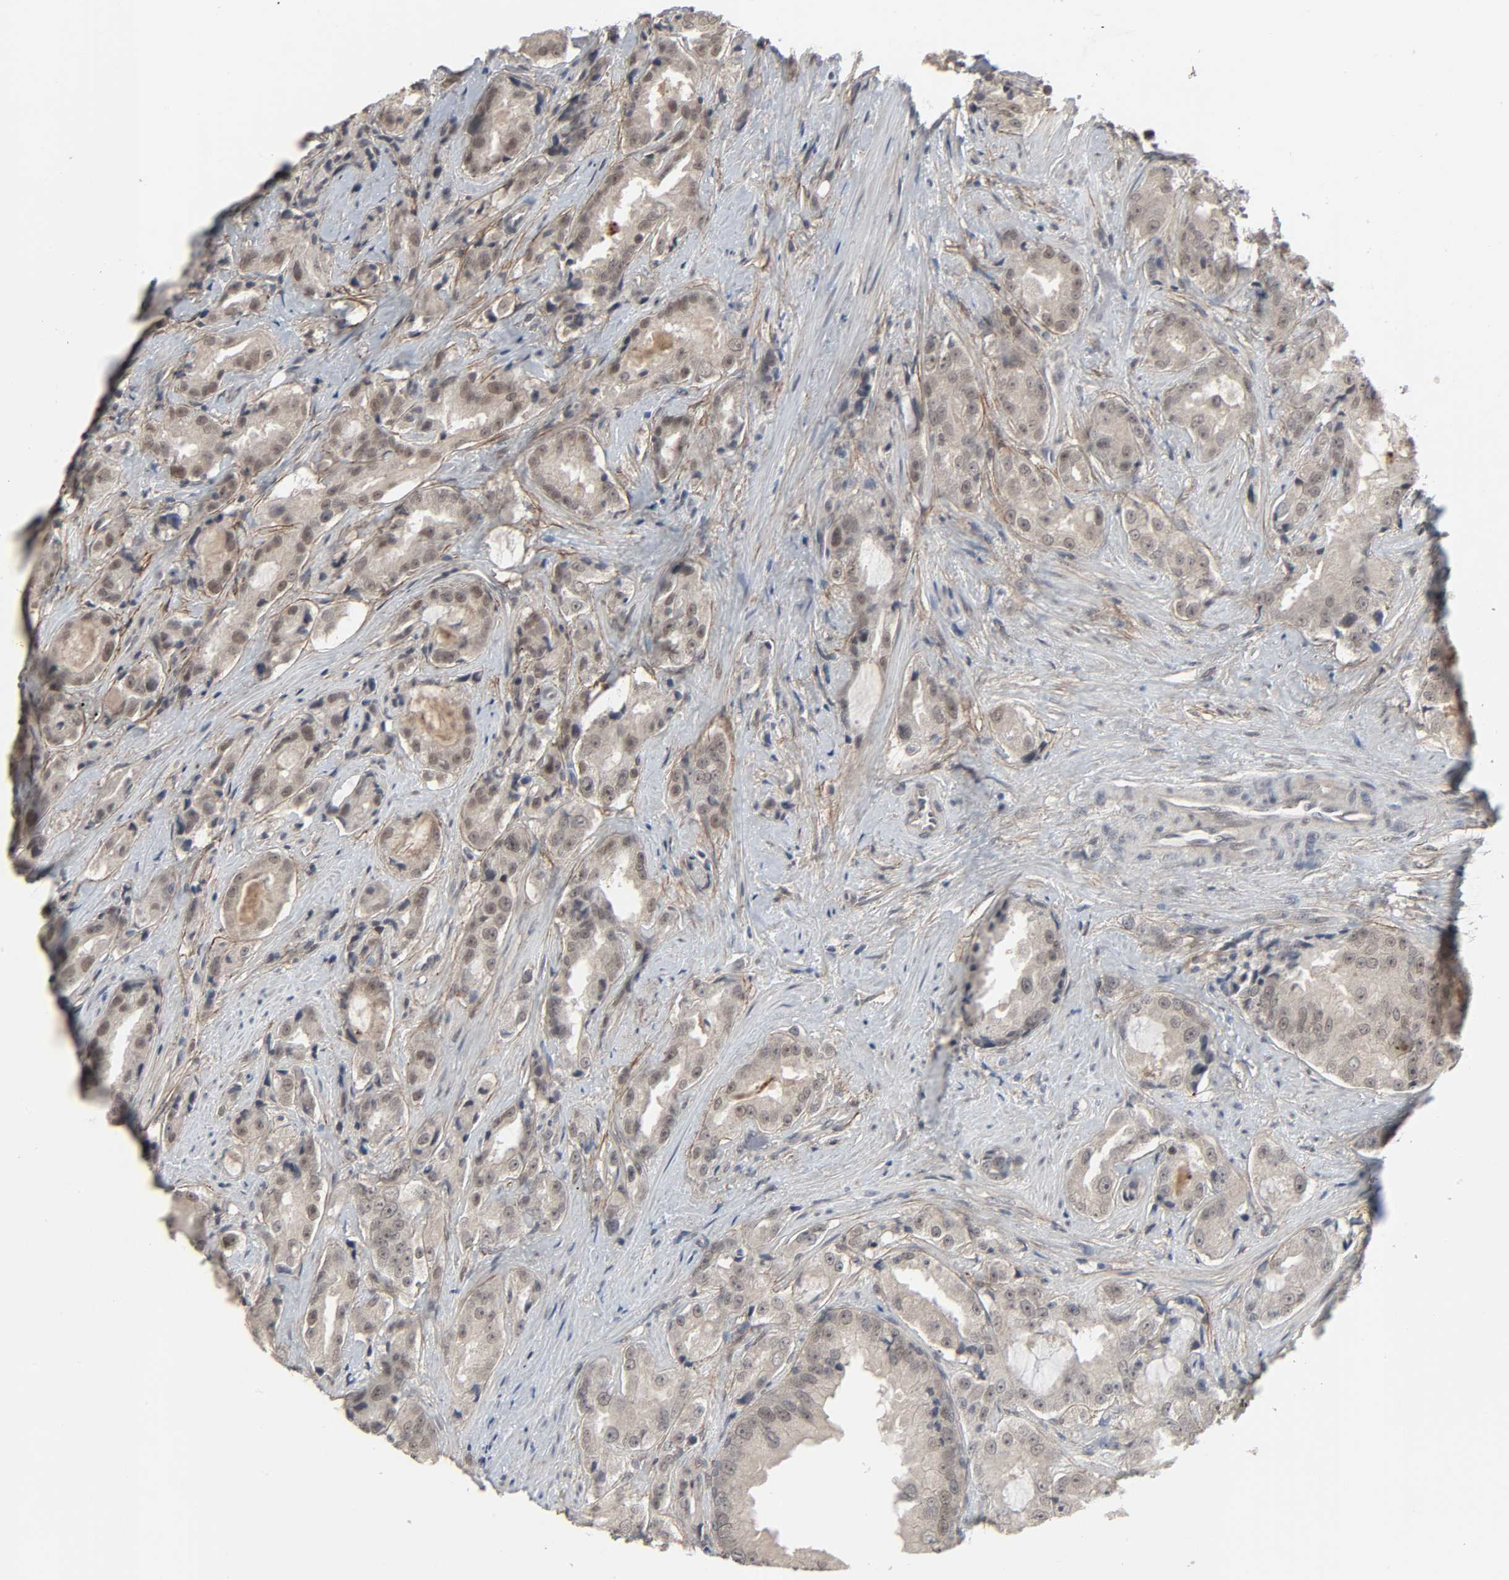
{"staining": {"intensity": "weak", "quantity": "25%-75%", "location": "cytoplasmic/membranous"}, "tissue": "prostate cancer", "cell_type": "Tumor cells", "image_type": "cancer", "snomed": [{"axis": "morphology", "description": "Adenocarcinoma, High grade"}, {"axis": "topography", "description": "Prostate"}], "caption": "A photomicrograph of adenocarcinoma (high-grade) (prostate) stained for a protein exhibits weak cytoplasmic/membranous brown staining in tumor cells.", "gene": "ZNF222", "patient": {"sex": "male", "age": 73}}